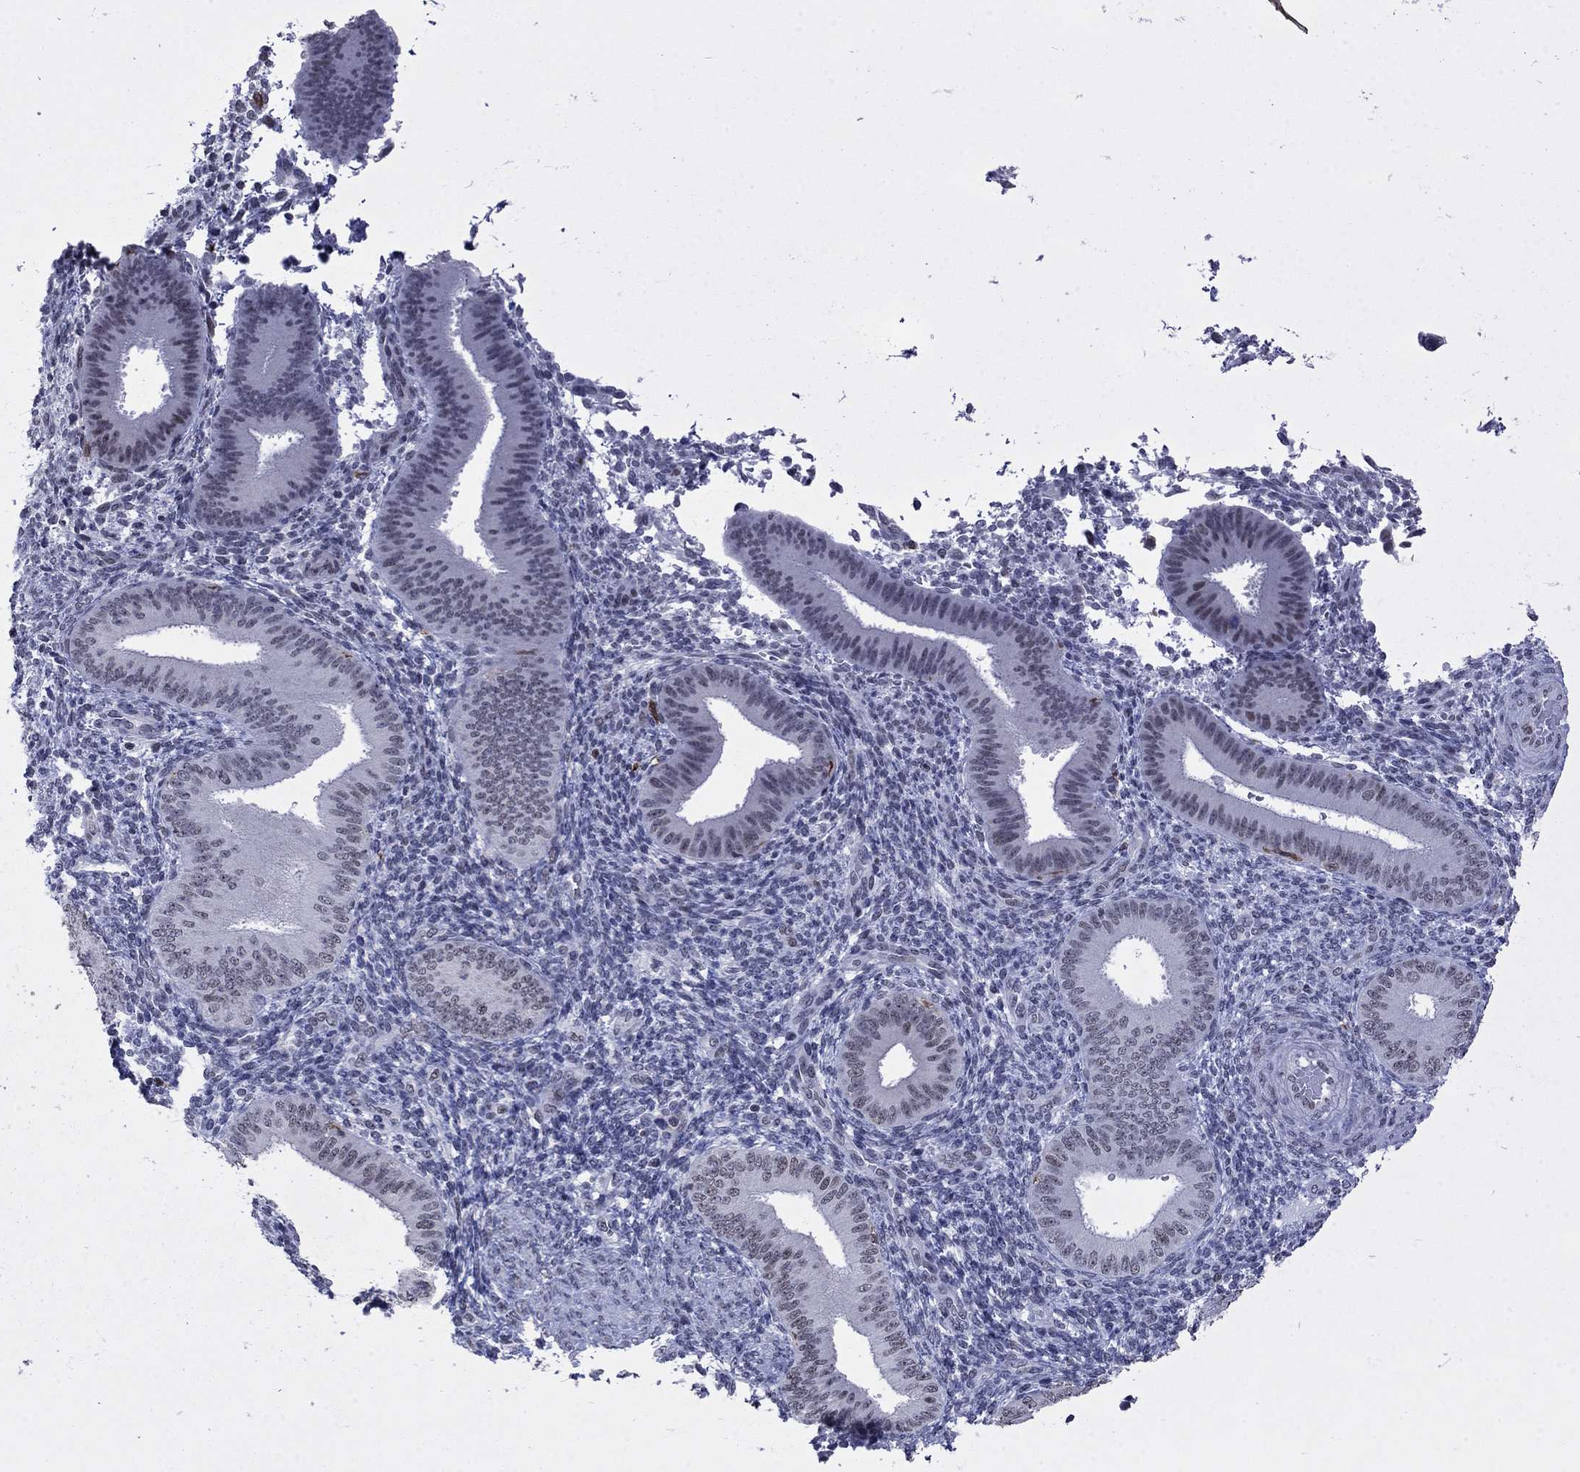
{"staining": {"intensity": "negative", "quantity": "none", "location": "none"}, "tissue": "endometrium", "cell_type": "Cells in endometrial stroma", "image_type": "normal", "snomed": [{"axis": "morphology", "description": "Normal tissue, NOS"}, {"axis": "topography", "description": "Endometrium"}], "caption": "Cells in endometrial stroma show no significant expression in unremarkable endometrium.", "gene": "HCFC1", "patient": {"sex": "female", "age": 39}}